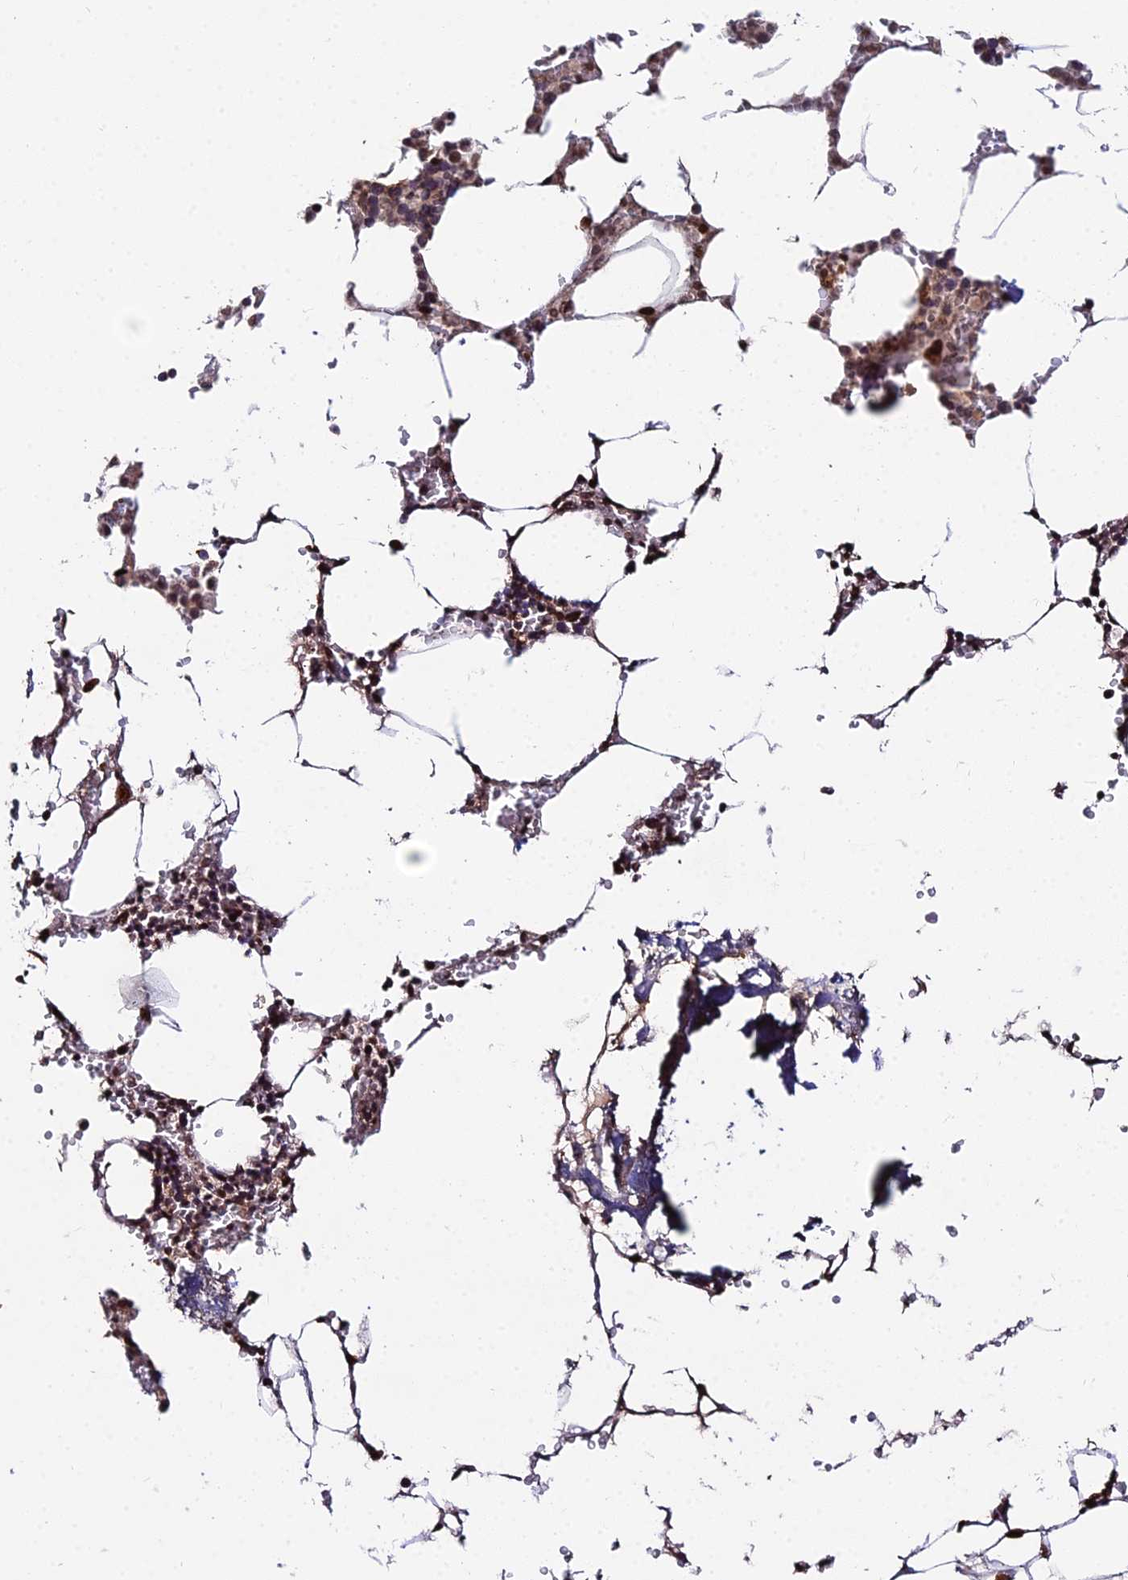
{"staining": {"intensity": "moderate", "quantity": "25%-75%", "location": "cytoplasmic/membranous,nuclear"}, "tissue": "bone marrow", "cell_type": "Hematopoietic cells", "image_type": "normal", "snomed": [{"axis": "morphology", "description": "Normal tissue, NOS"}, {"axis": "topography", "description": "Bone marrow"}], "caption": "Immunohistochemistry (DAB) staining of unremarkable human bone marrow reveals moderate cytoplasmic/membranous,nuclear protein staining in approximately 25%-75% of hematopoietic cells.", "gene": "RBMS2", "patient": {"sex": "male", "age": 70}}